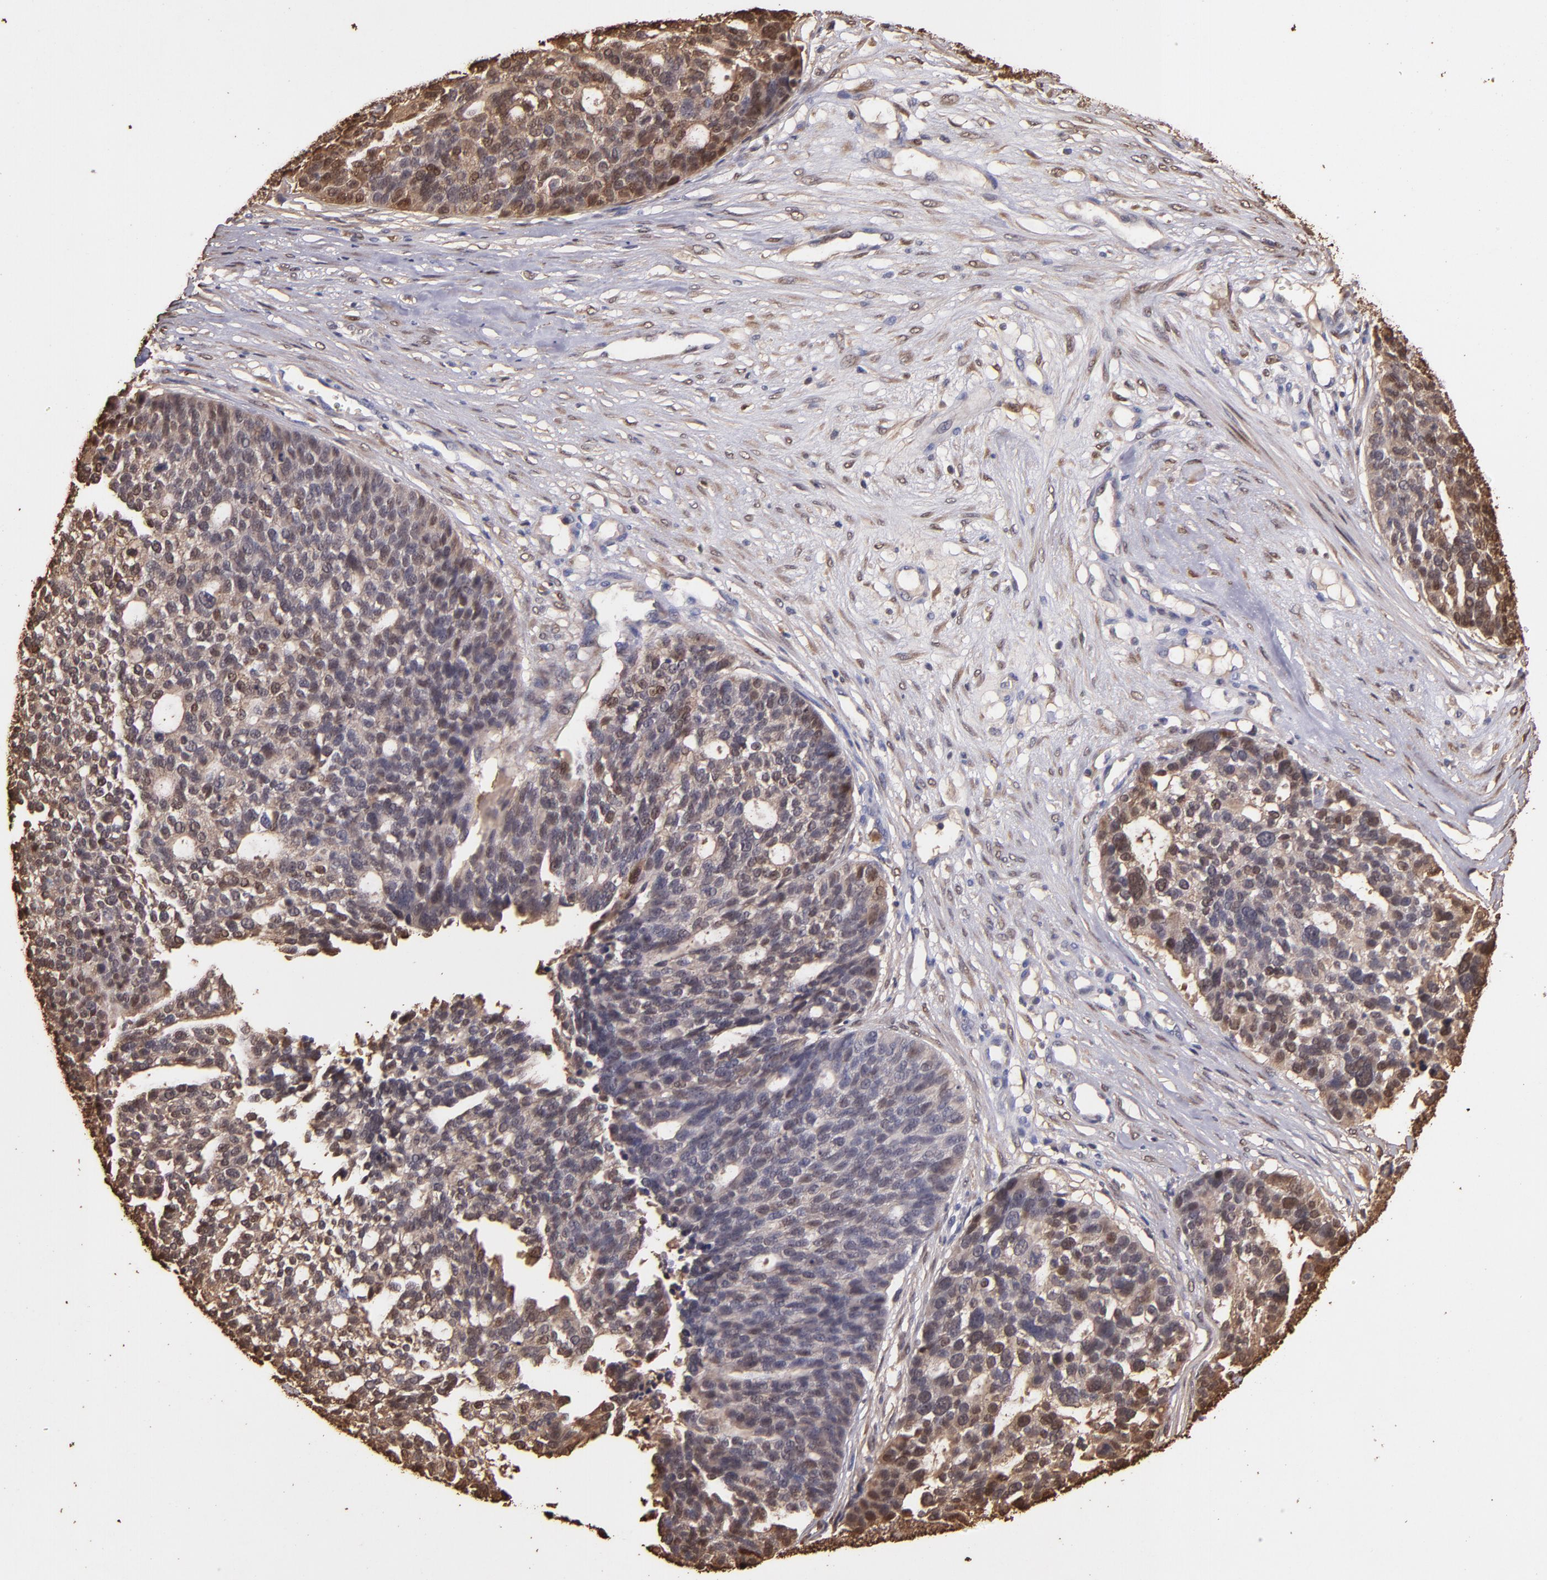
{"staining": {"intensity": "moderate", "quantity": ">75%", "location": "cytoplasmic/membranous"}, "tissue": "ovarian cancer", "cell_type": "Tumor cells", "image_type": "cancer", "snomed": [{"axis": "morphology", "description": "Cystadenocarcinoma, serous, NOS"}, {"axis": "topography", "description": "Ovary"}], "caption": "High-magnification brightfield microscopy of ovarian cancer (serous cystadenocarcinoma) stained with DAB (brown) and counterstained with hematoxylin (blue). tumor cells exhibit moderate cytoplasmic/membranous expression is present in approximately>75% of cells. (IHC, brightfield microscopy, high magnification).", "gene": "S100A6", "patient": {"sex": "female", "age": 59}}